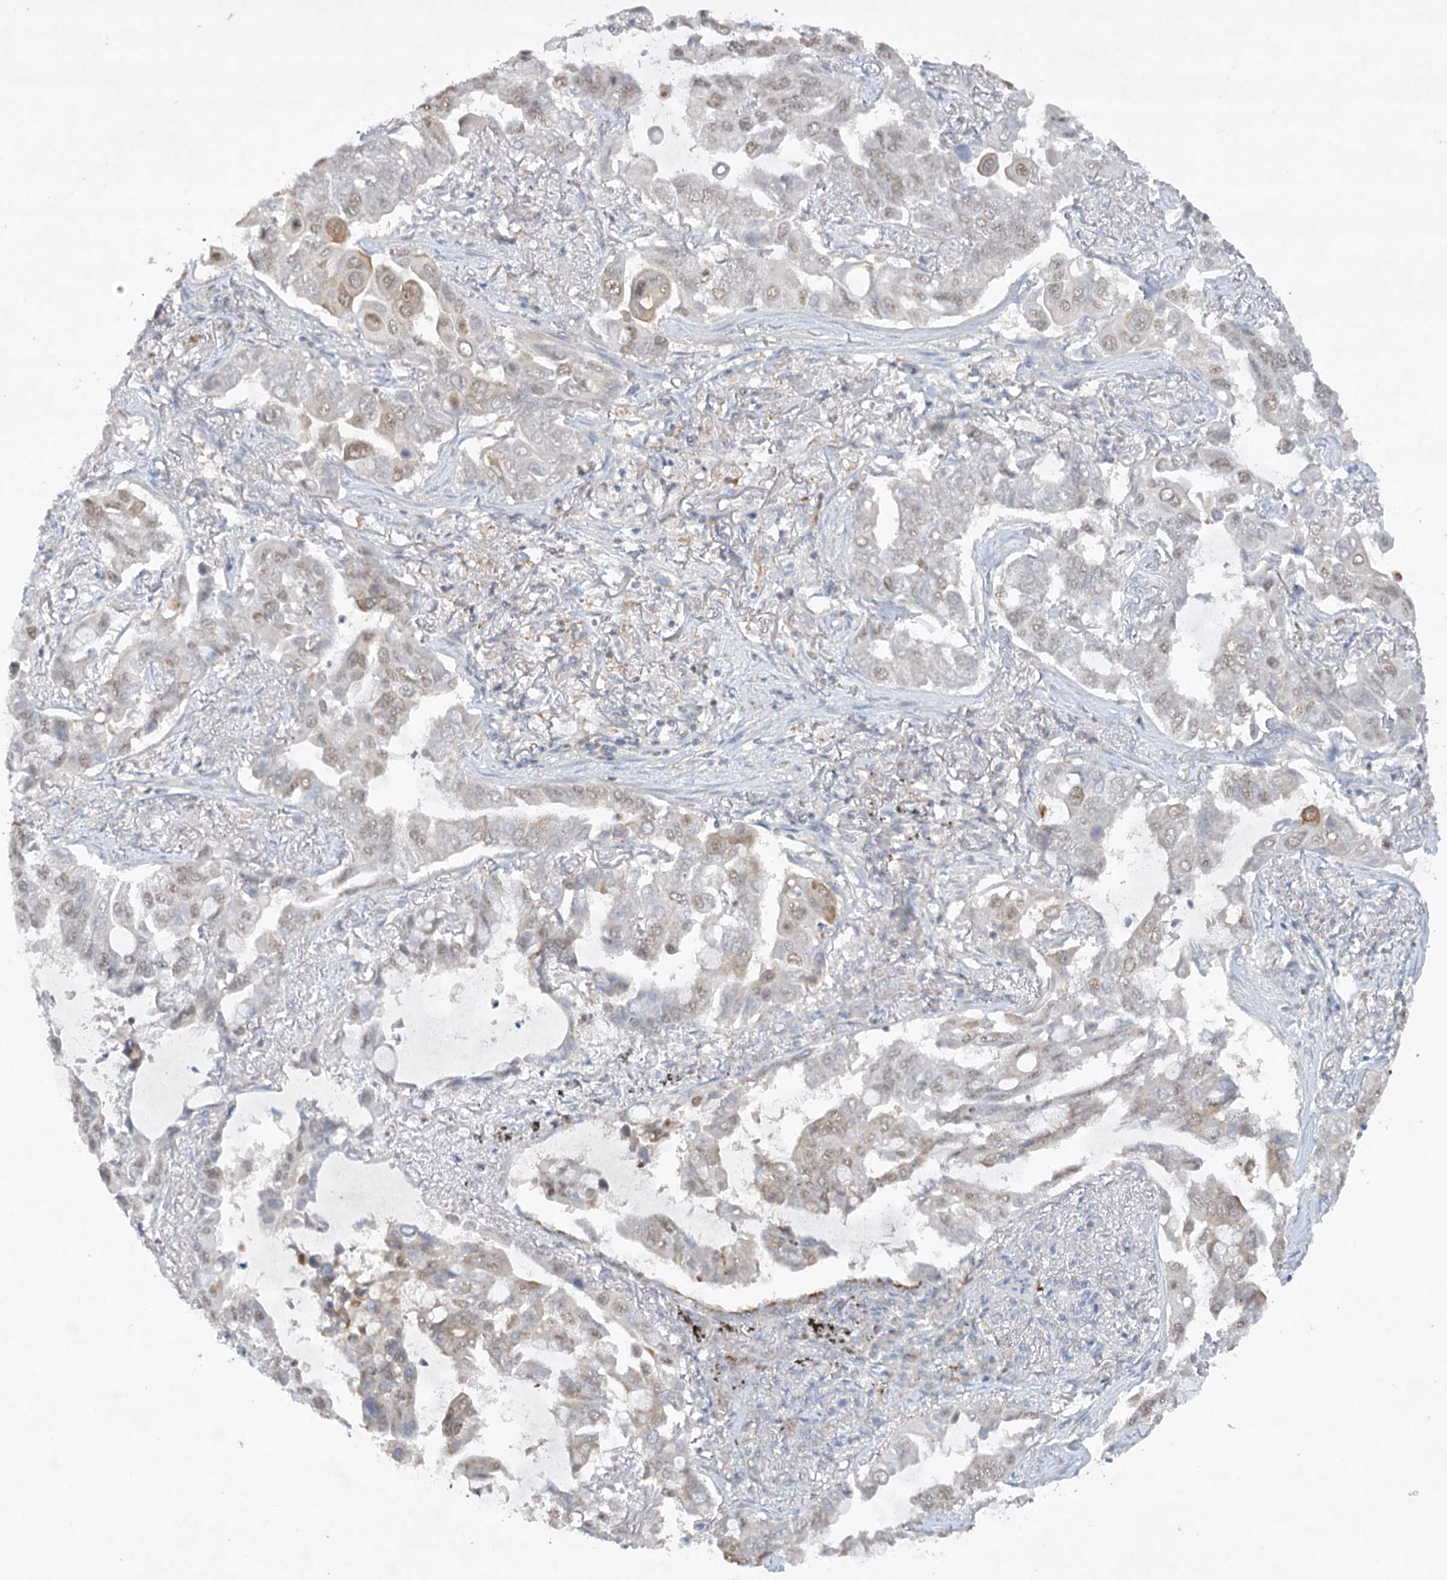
{"staining": {"intensity": "weak", "quantity": "<25%", "location": "cytoplasmic/membranous"}, "tissue": "lung cancer", "cell_type": "Tumor cells", "image_type": "cancer", "snomed": [{"axis": "morphology", "description": "Adenocarcinoma, NOS"}, {"axis": "topography", "description": "Lung"}], "caption": "The image displays no staining of tumor cells in adenocarcinoma (lung).", "gene": "TRAF3IP1", "patient": {"sex": "male", "age": 64}}